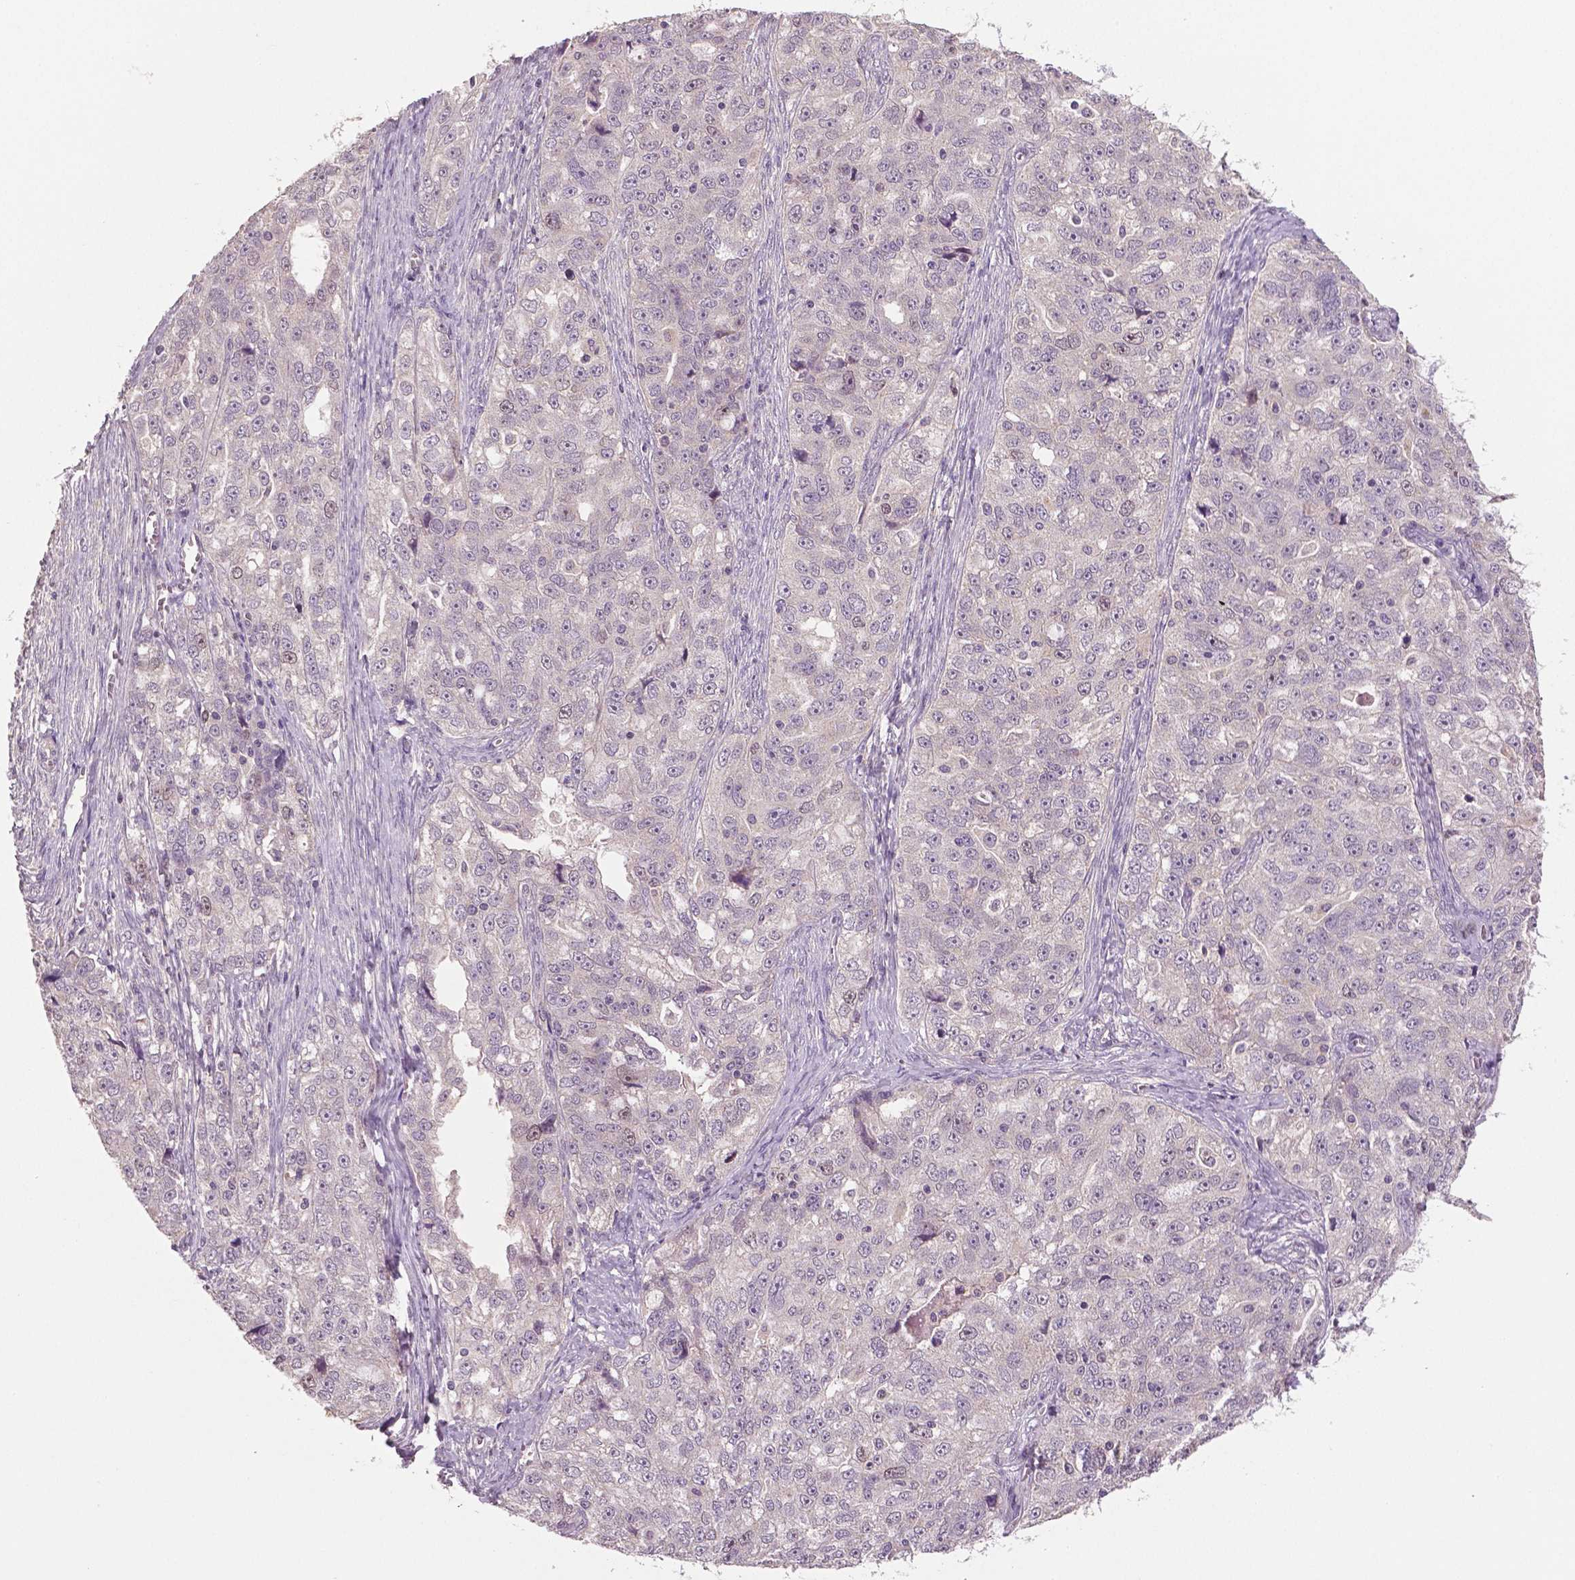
{"staining": {"intensity": "weak", "quantity": "<25%", "location": "nuclear"}, "tissue": "ovarian cancer", "cell_type": "Tumor cells", "image_type": "cancer", "snomed": [{"axis": "morphology", "description": "Cystadenocarcinoma, serous, NOS"}, {"axis": "topography", "description": "Ovary"}], "caption": "Tumor cells show no significant expression in ovarian cancer (serous cystadenocarcinoma).", "gene": "MKI67", "patient": {"sex": "female", "age": 51}}